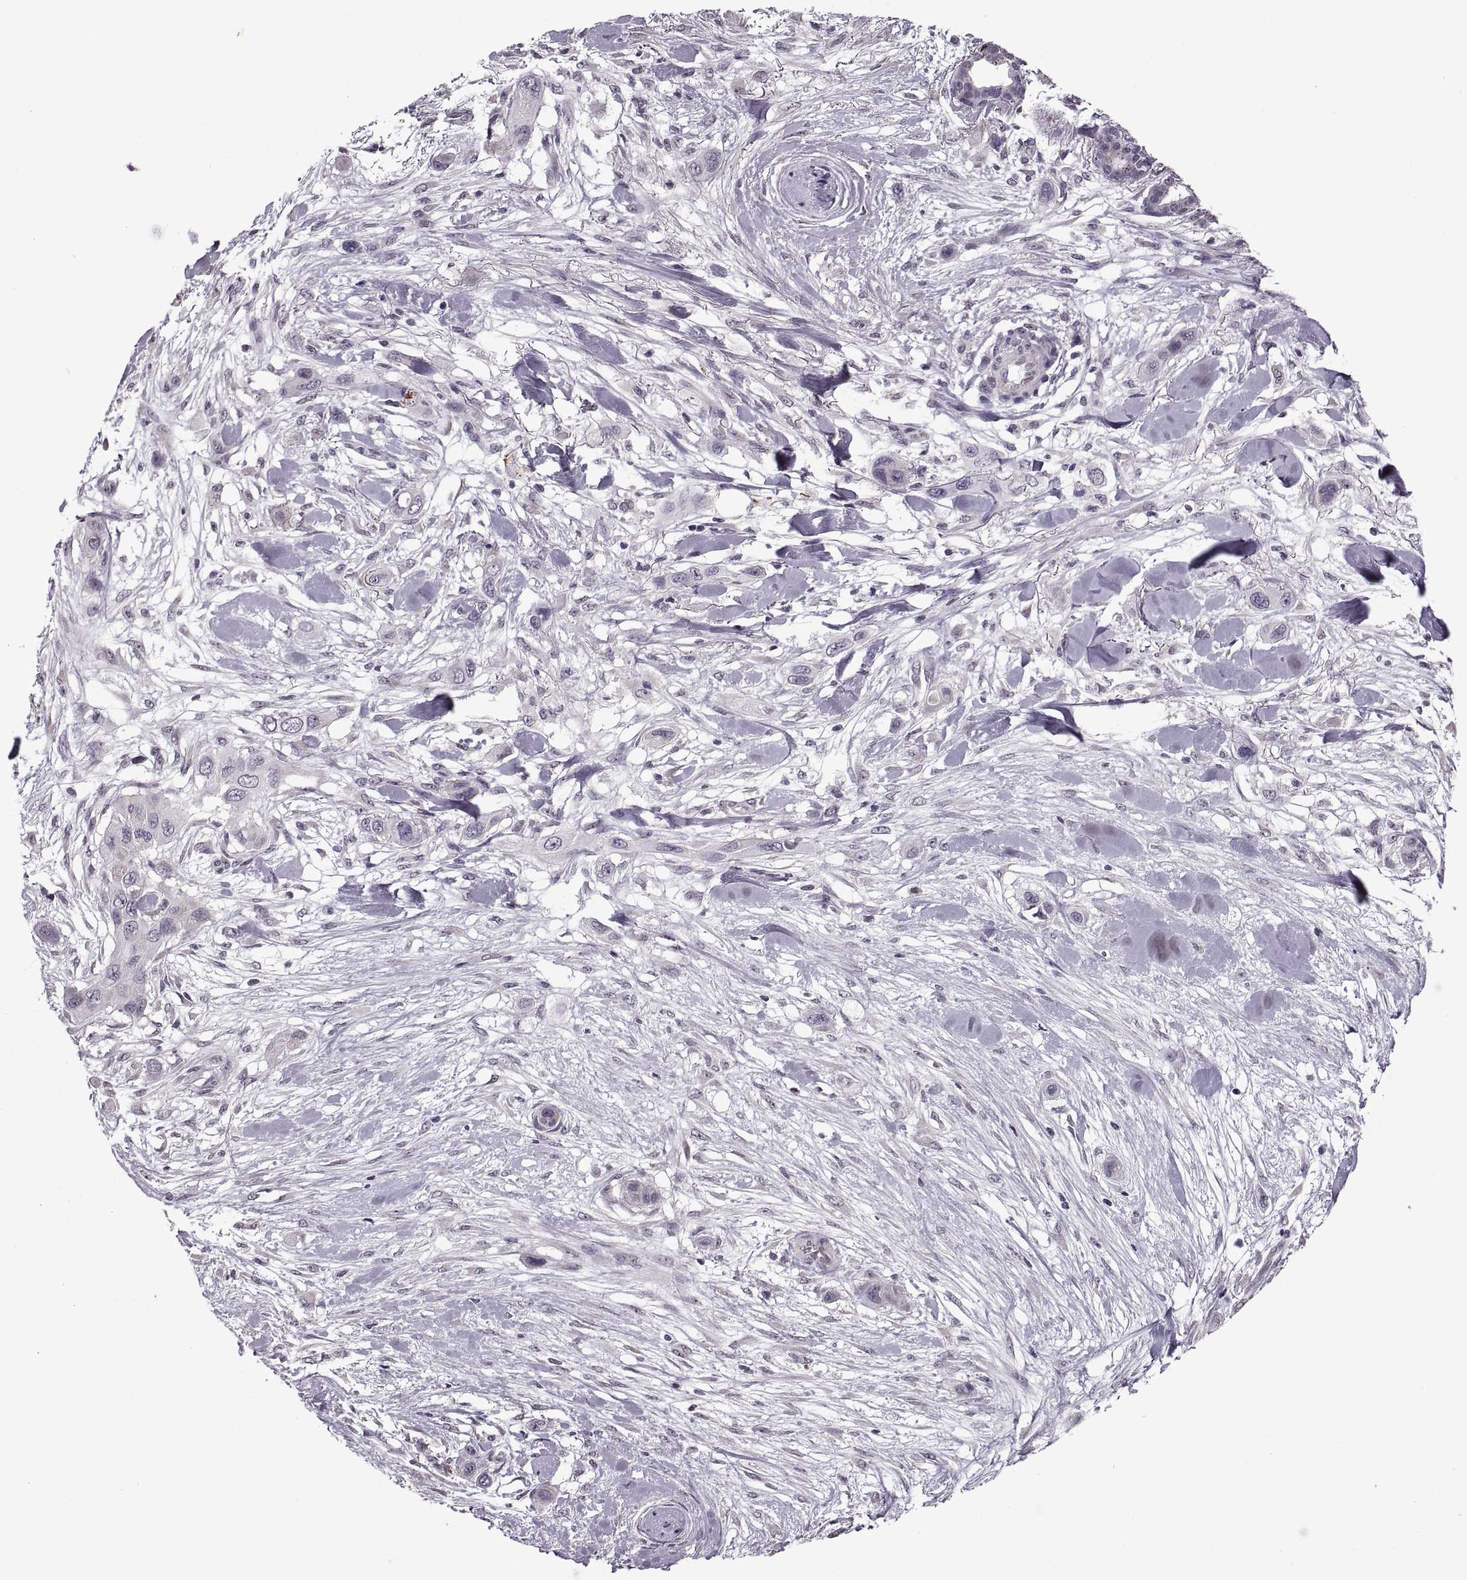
{"staining": {"intensity": "negative", "quantity": "none", "location": "none"}, "tissue": "skin cancer", "cell_type": "Tumor cells", "image_type": "cancer", "snomed": [{"axis": "morphology", "description": "Squamous cell carcinoma, NOS"}, {"axis": "topography", "description": "Skin"}], "caption": "Skin cancer (squamous cell carcinoma) was stained to show a protein in brown. There is no significant staining in tumor cells.", "gene": "PRSS37", "patient": {"sex": "male", "age": 79}}